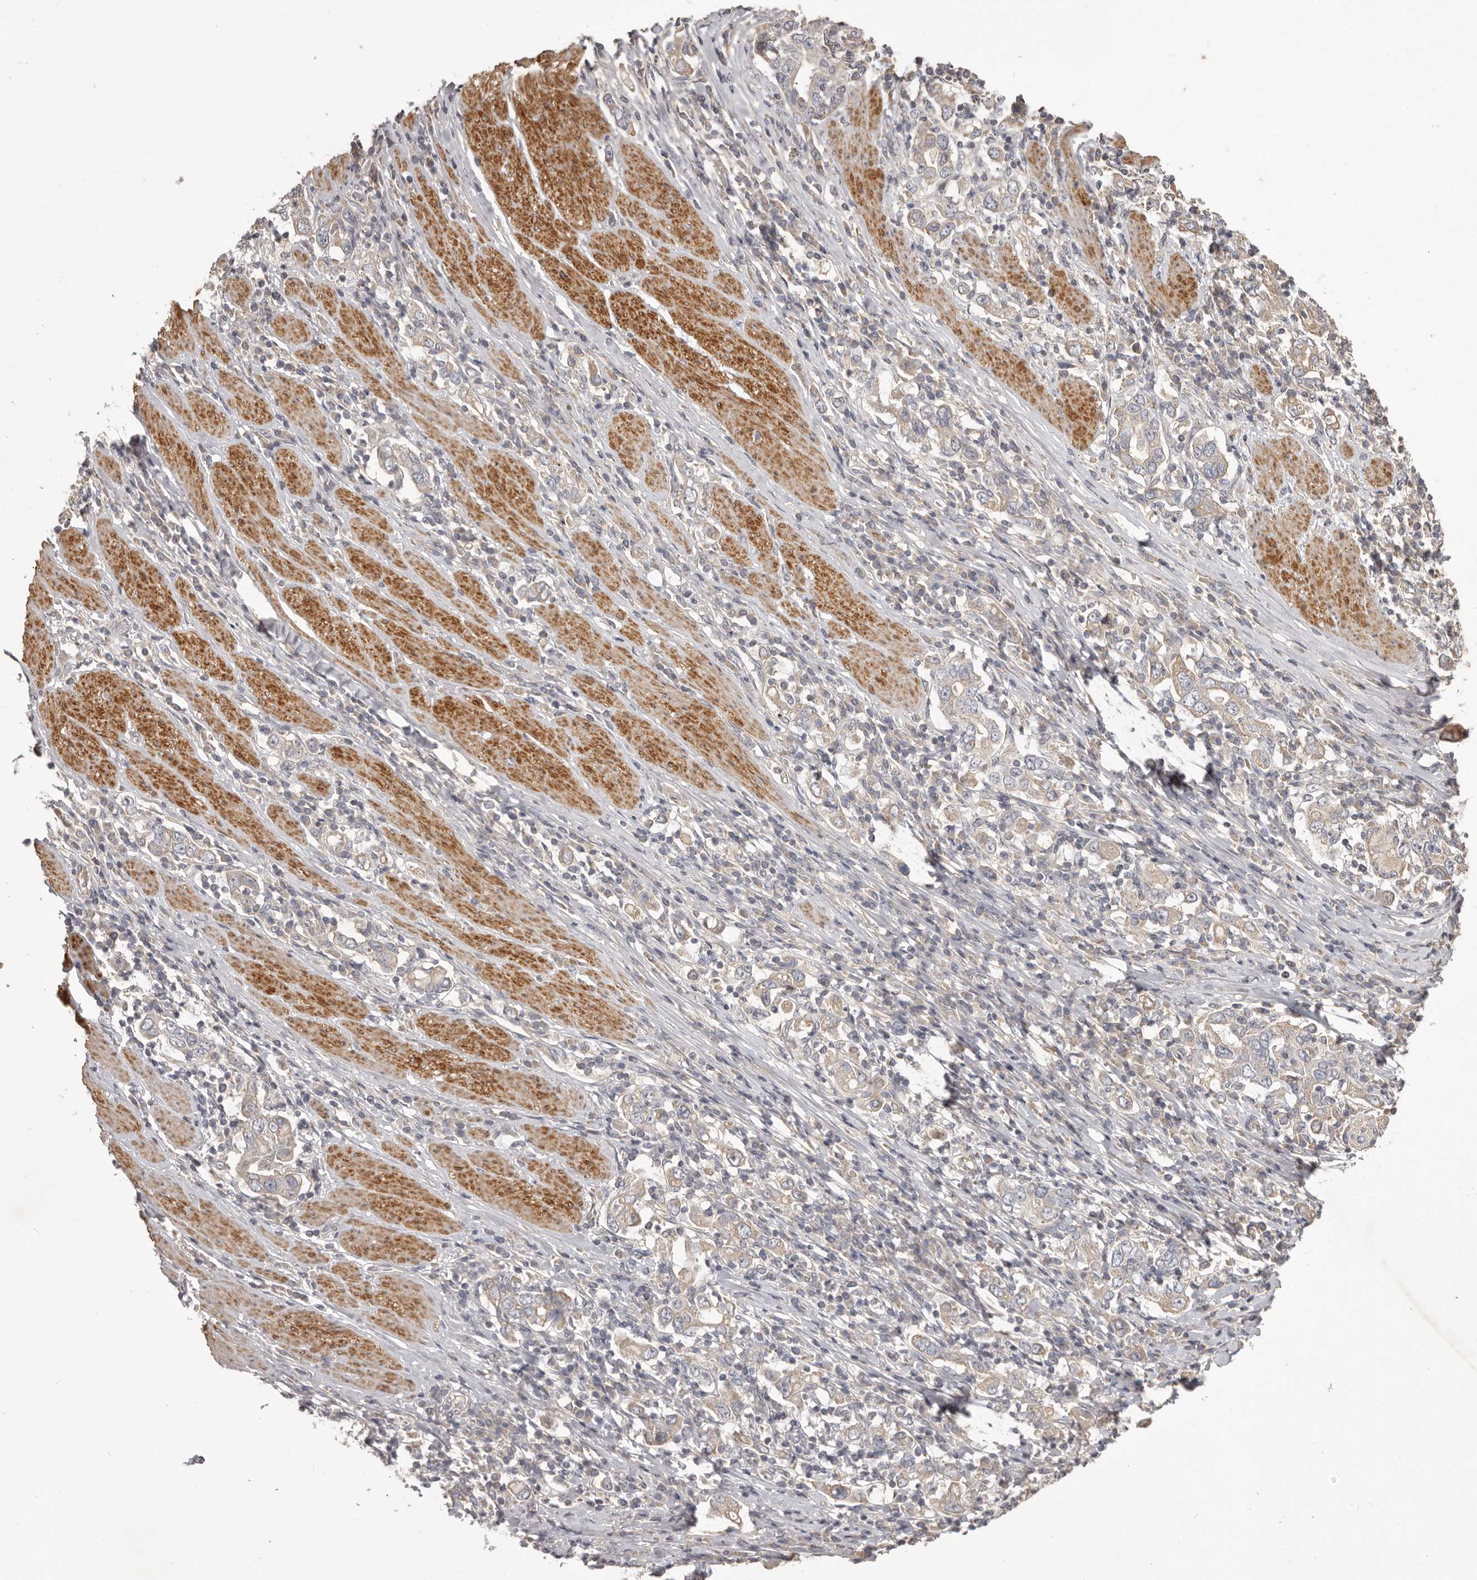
{"staining": {"intensity": "weak", "quantity": "<25%", "location": "cytoplasmic/membranous"}, "tissue": "stomach cancer", "cell_type": "Tumor cells", "image_type": "cancer", "snomed": [{"axis": "morphology", "description": "Adenocarcinoma, NOS"}, {"axis": "topography", "description": "Stomach, upper"}], "caption": "This is a photomicrograph of immunohistochemistry staining of stomach cancer (adenocarcinoma), which shows no positivity in tumor cells. The staining was performed using DAB to visualize the protein expression in brown, while the nuclei were stained in blue with hematoxylin (Magnification: 20x).", "gene": "HRH1", "patient": {"sex": "male", "age": 62}}